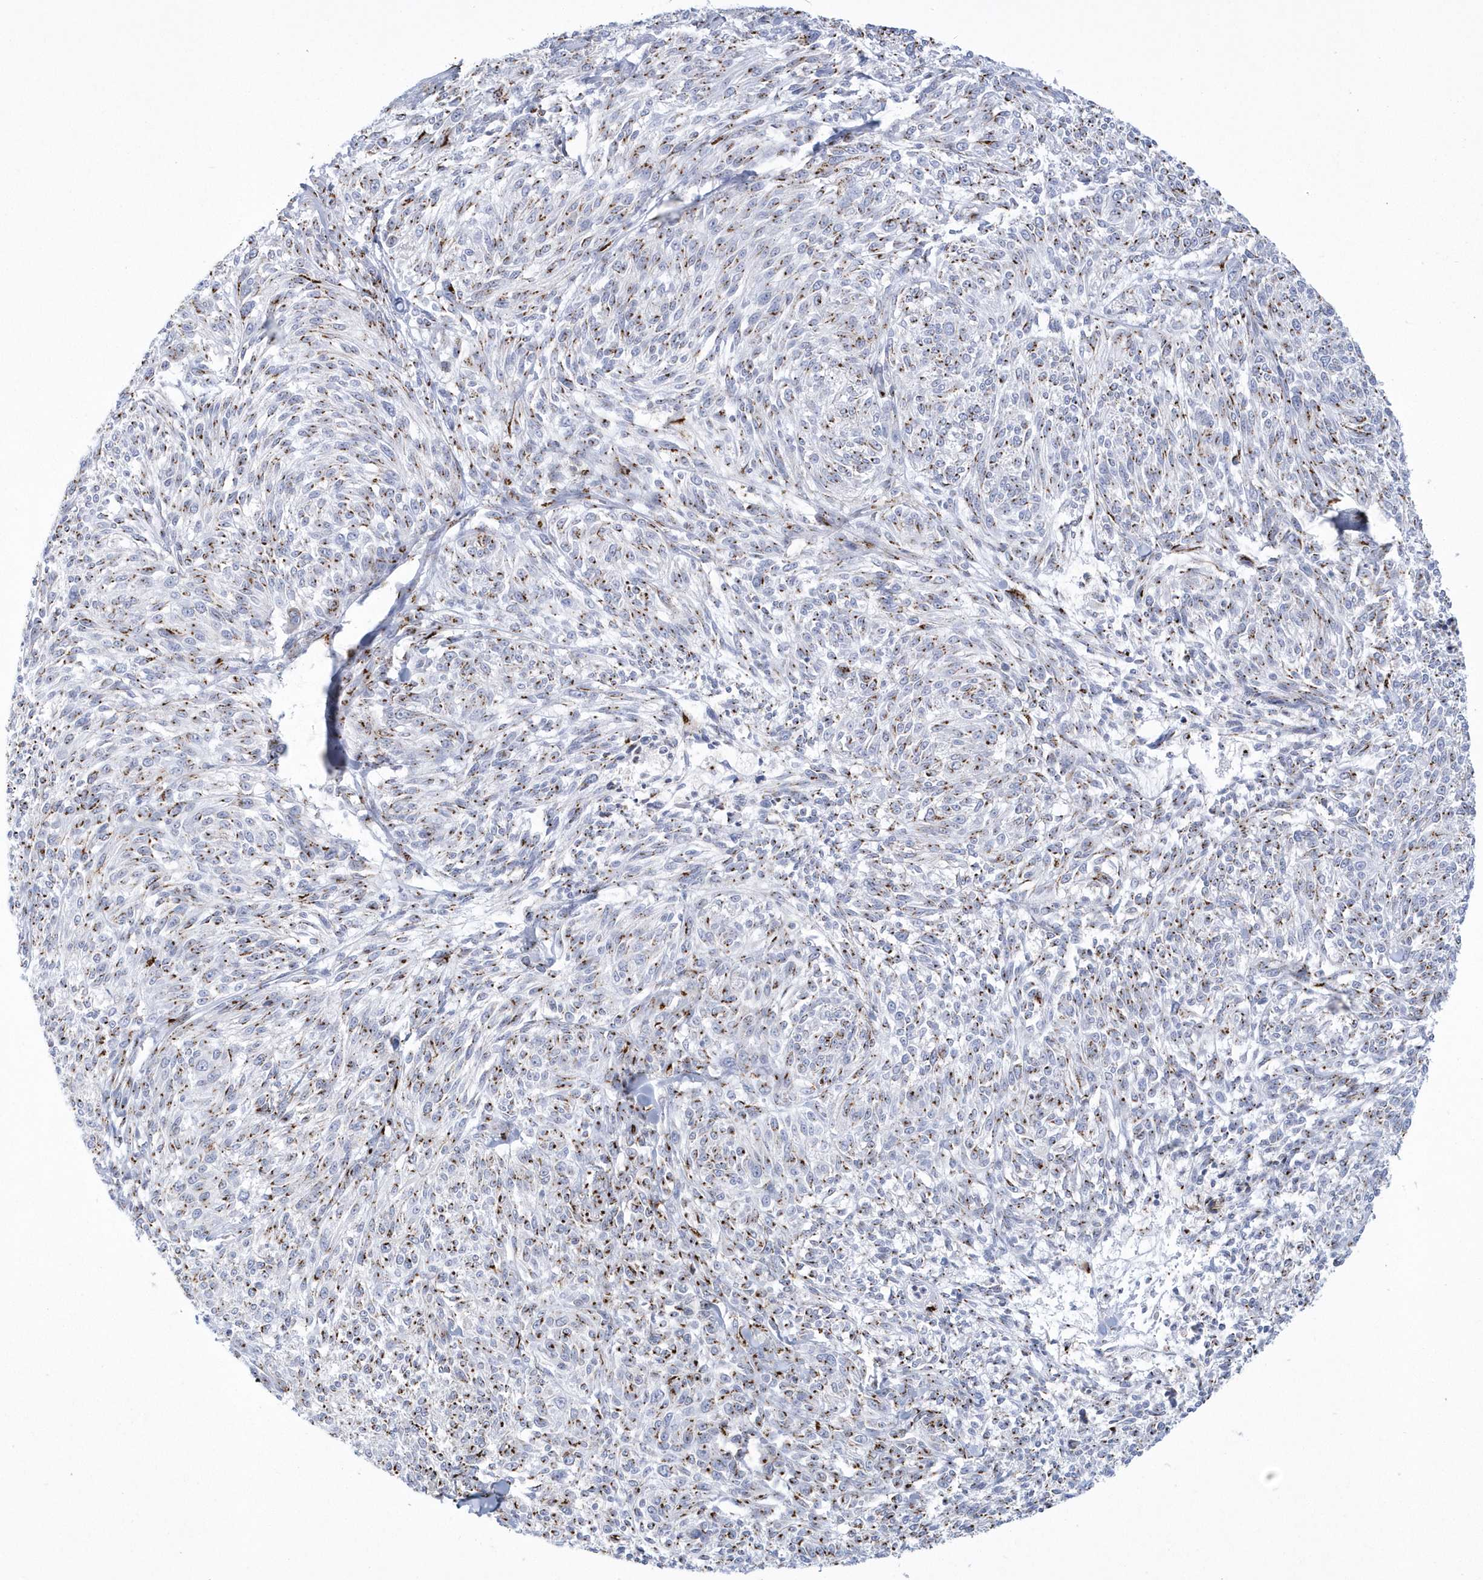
{"staining": {"intensity": "strong", "quantity": "25%-75%", "location": "cytoplasmic/membranous"}, "tissue": "melanoma", "cell_type": "Tumor cells", "image_type": "cancer", "snomed": [{"axis": "morphology", "description": "Malignant melanoma, NOS"}, {"axis": "topography", "description": "Skin of trunk"}], "caption": "This is a micrograph of immunohistochemistry staining of melanoma, which shows strong expression in the cytoplasmic/membranous of tumor cells.", "gene": "SLX9", "patient": {"sex": "male", "age": 71}}